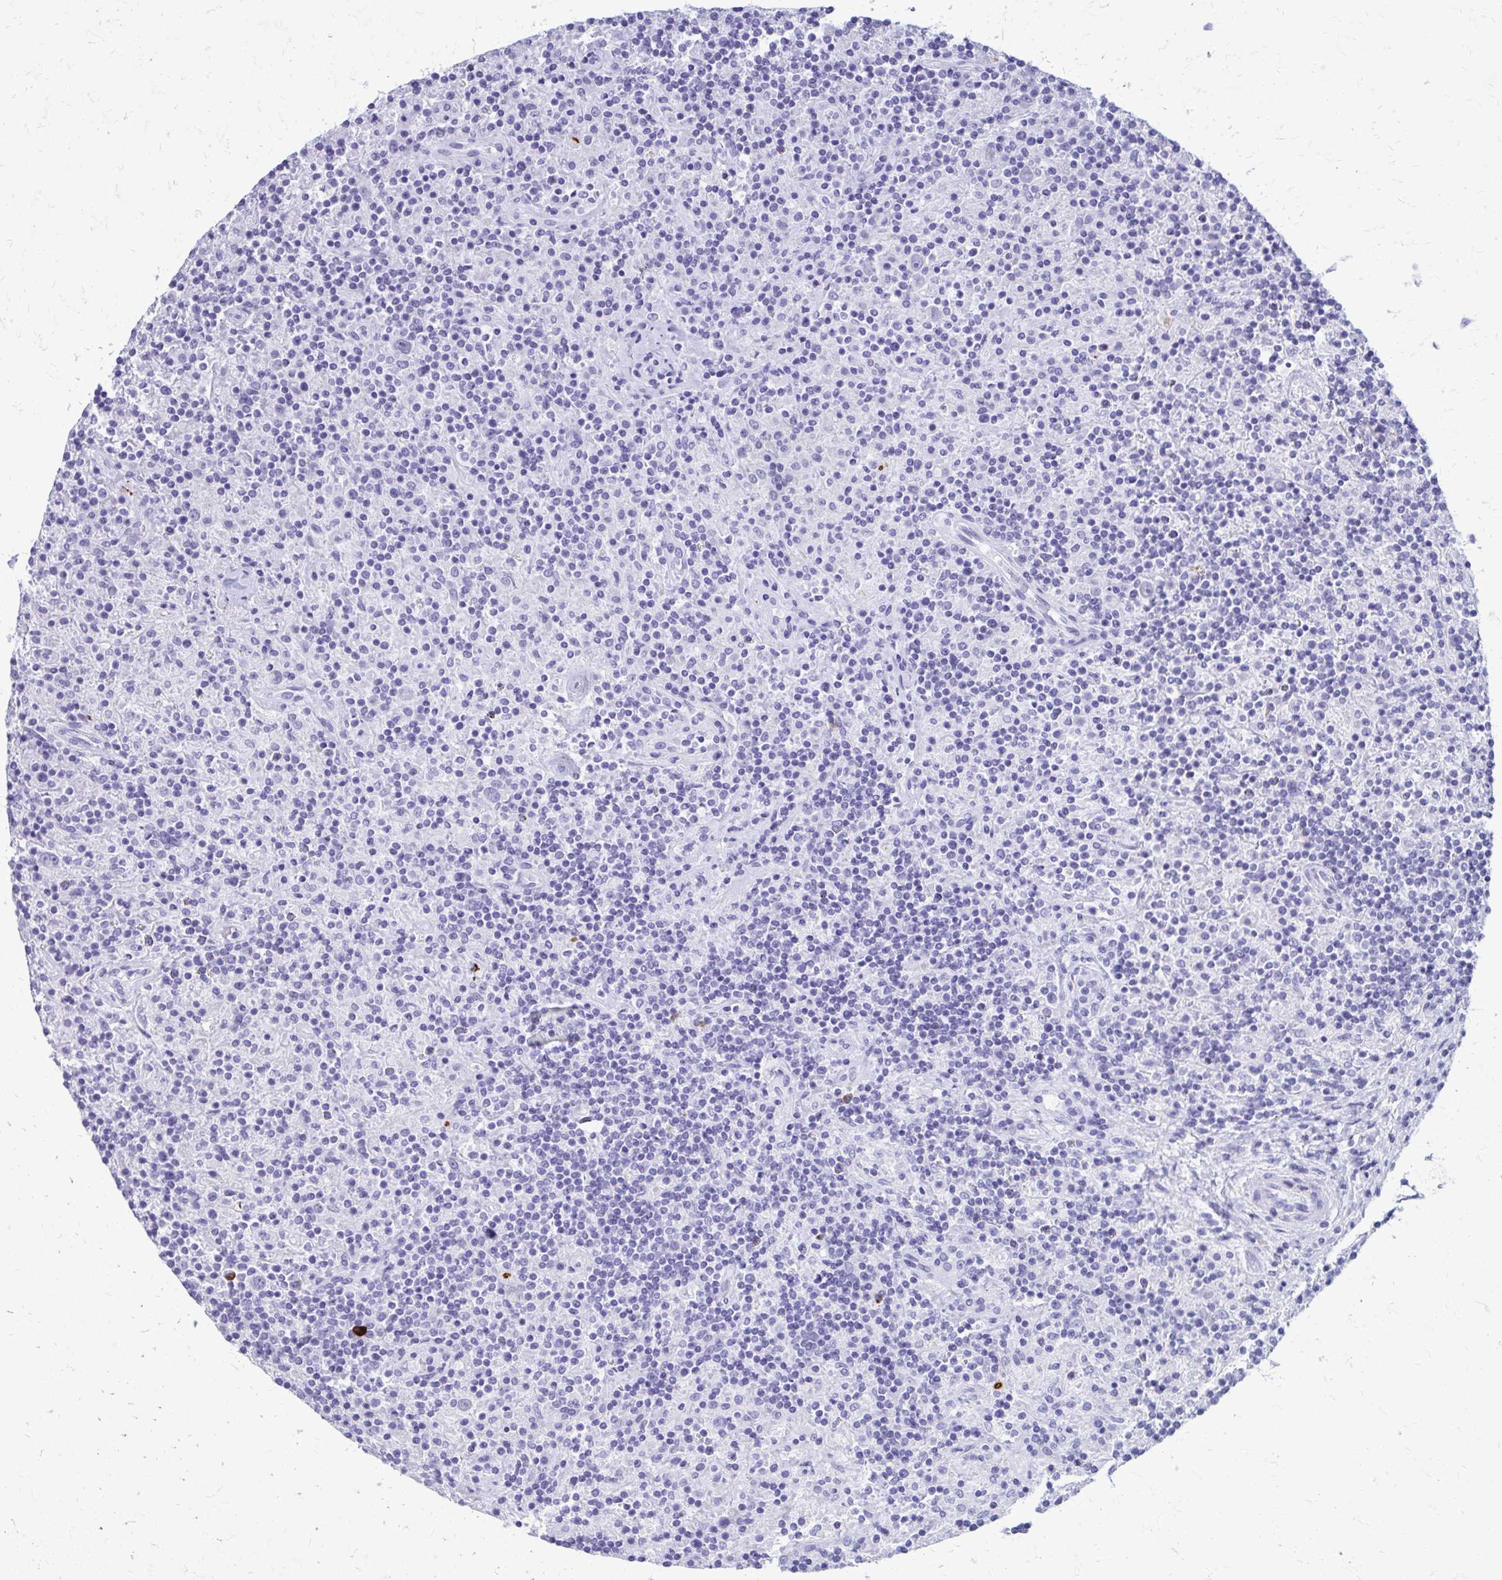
{"staining": {"intensity": "negative", "quantity": "none", "location": "none"}, "tissue": "lymphoma", "cell_type": "Tumor cells", "image_type": "cancer", "snomed": [{"axis": "morphology", "description": "Hodgkin's disease, NOS"}, {"axis": "topography", "description": "Lymph node"}], "caption": "Hodgkin's disease stained for a protein using IHC demonstrates no positivity tumor cells.", "gene": "SATL1", "patient": {"sex": "male", "age": 70}}